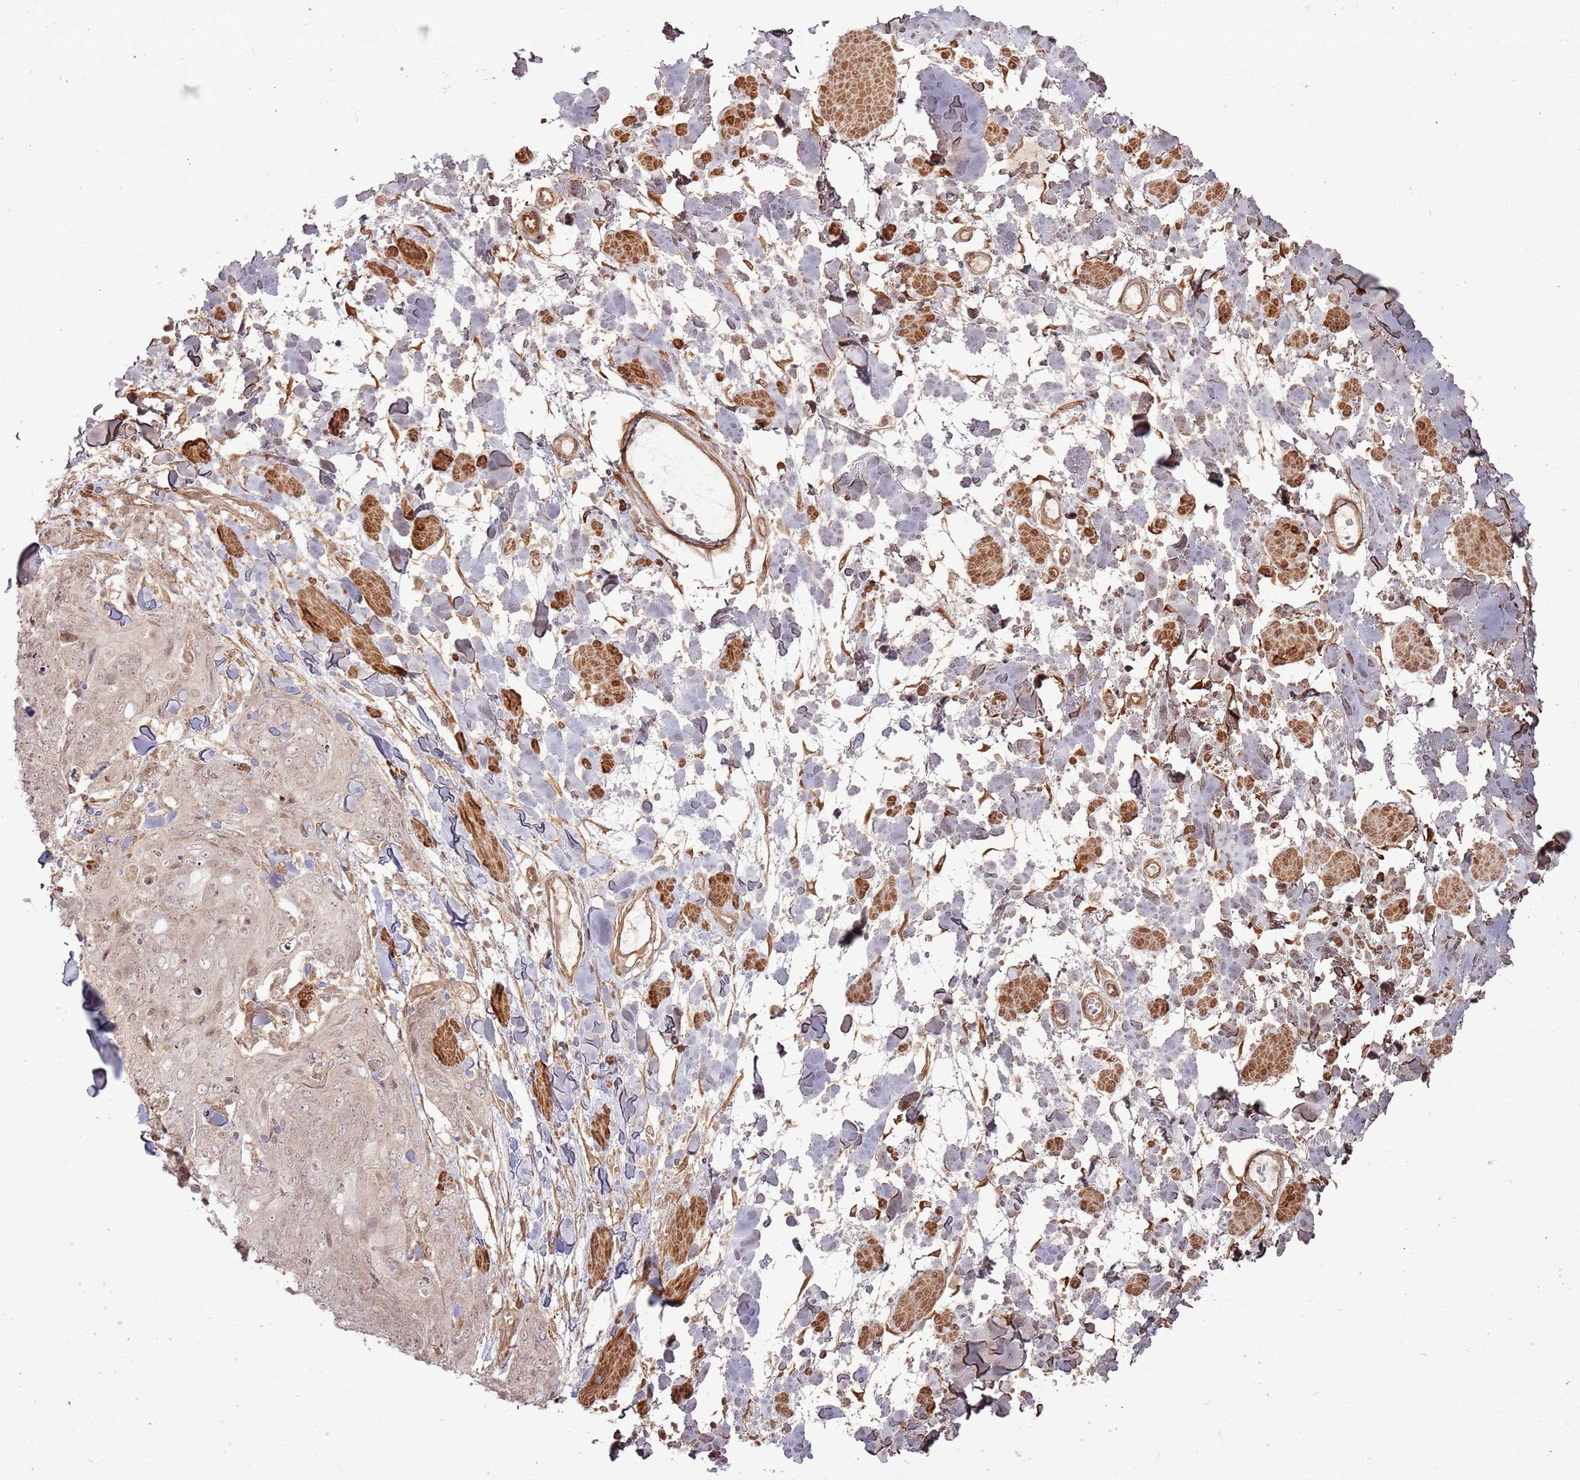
{"staining": {"intensity": "weak", "quantity": ">75%", "location": "cytoplasmic/membranous,nuclear"}, "tissue": "skin cancer", "cell_type": "Tumor cells", "image_type": "cancer", "snomed": [{"axis": "morphology", "description": "Squamous cell carcinoma, NOS"}, {"axis": "topography", "description": "Skin"}, {"axis": "topography", "description": "Vulva"}], "caption": "The image exhibits immunohistochemical staining of skin squamous cell carcinoma. There is weak cytoplasmic/membranous and nuclear positivity is seen in about >75% of tumor cells.", "gene": "ZNF623", "patient": {"sex": "female", "age": 85}}